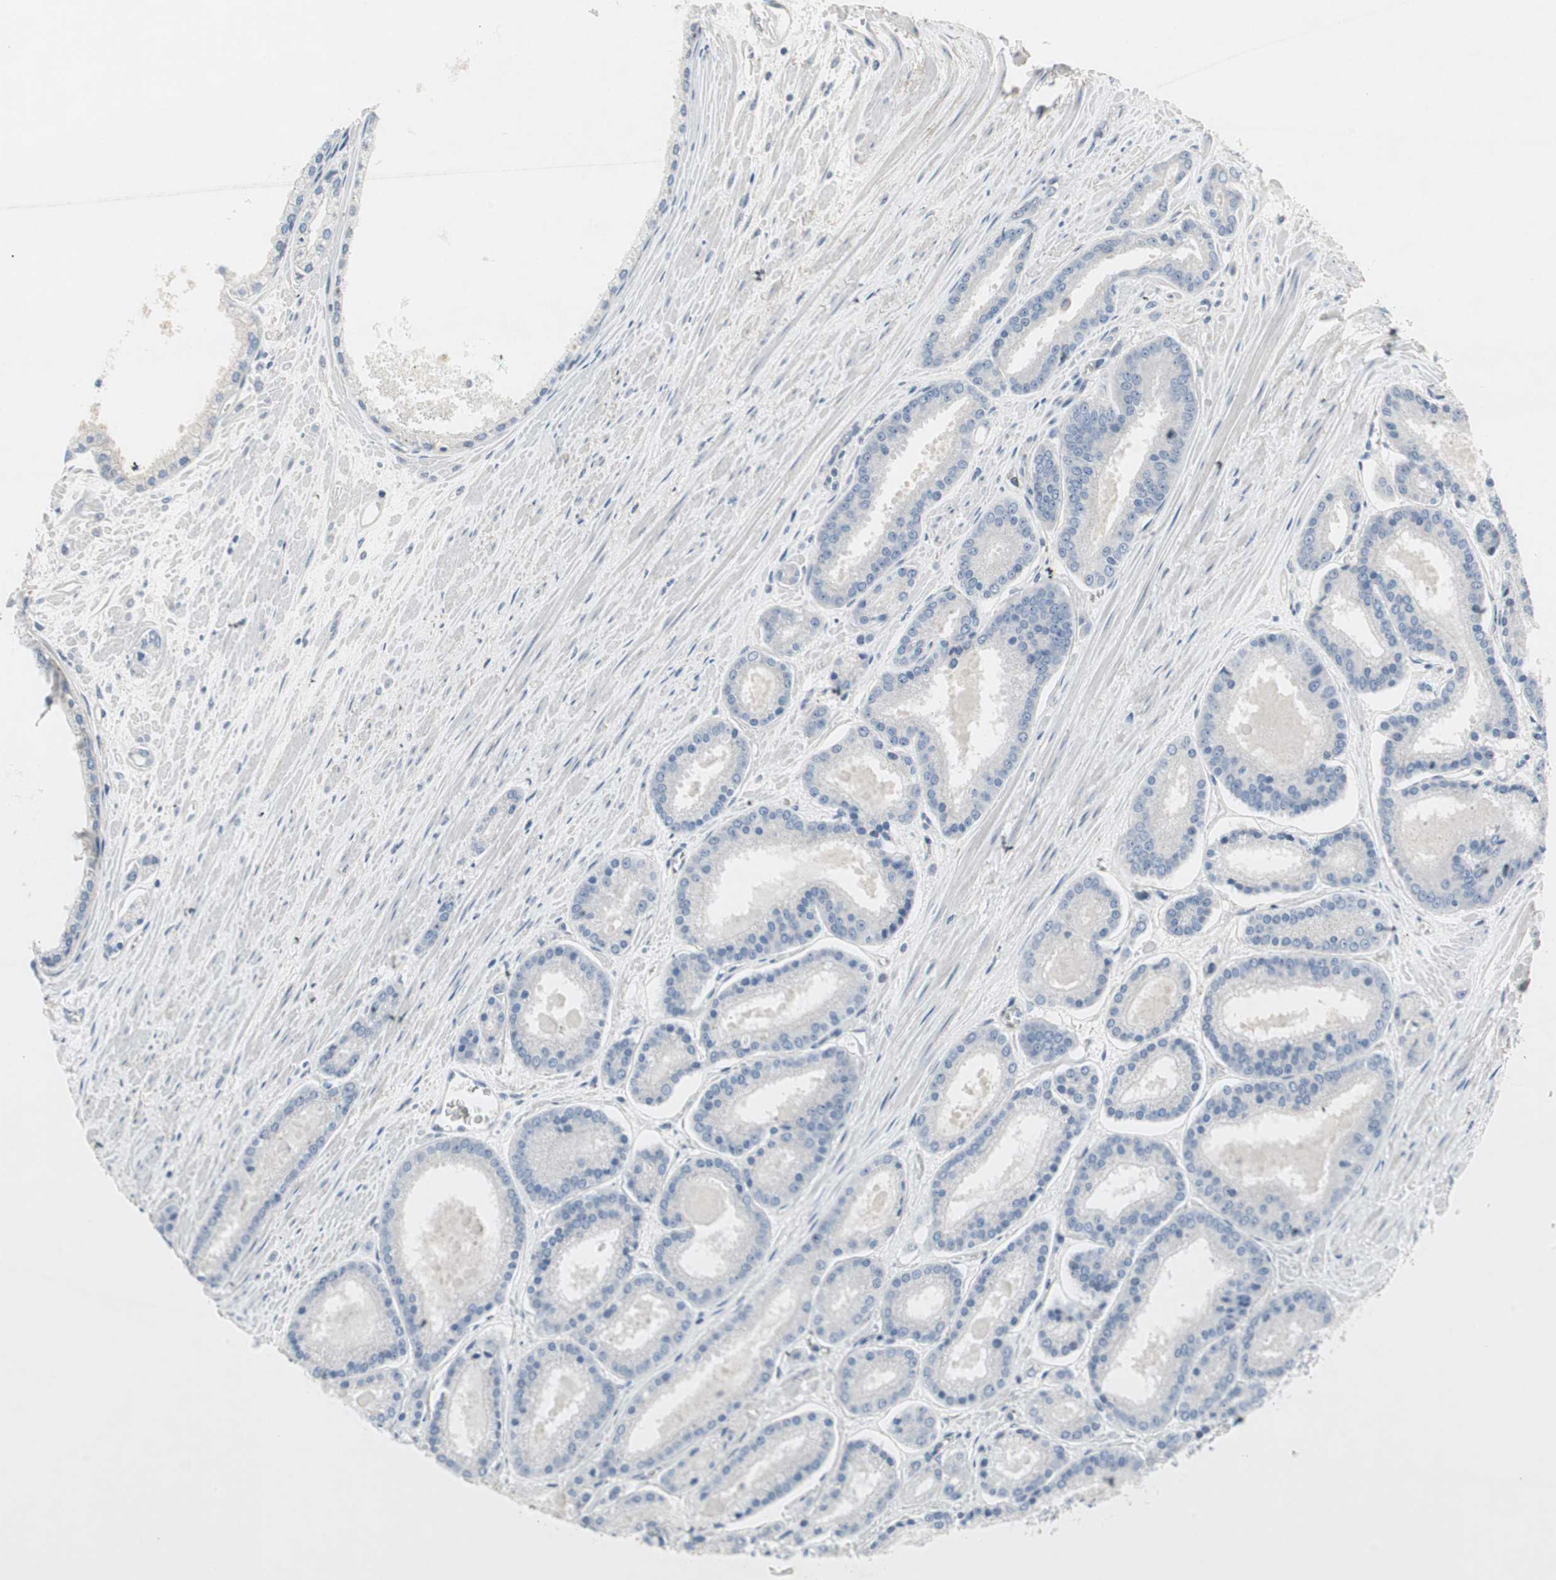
{"staining": {"intensity": "negative", "quantity": "none", "location": "none"}, "tissue": "prostate cancer", "cell_type": "Tumor cells", "image_type": "cancer", "snomed": [{"axis": "morphology", "description": "Adenocarcinoma, Low grade"}, {"axis": "topography", "description": "Prostate"}], "caption": "Immunohistochemistry histopathology image of human prostate low-grade adenocarcinoma stained for a protein (brown), which demonstrates no expression in tumor cells. (DAB (3,3'-diaminobenzidine) immunohistochemistry (IHC) visualized using brightfield microscopy, high magnification).", "gene": "CAND2", "patient": {"sex": "male", "age": 59}}